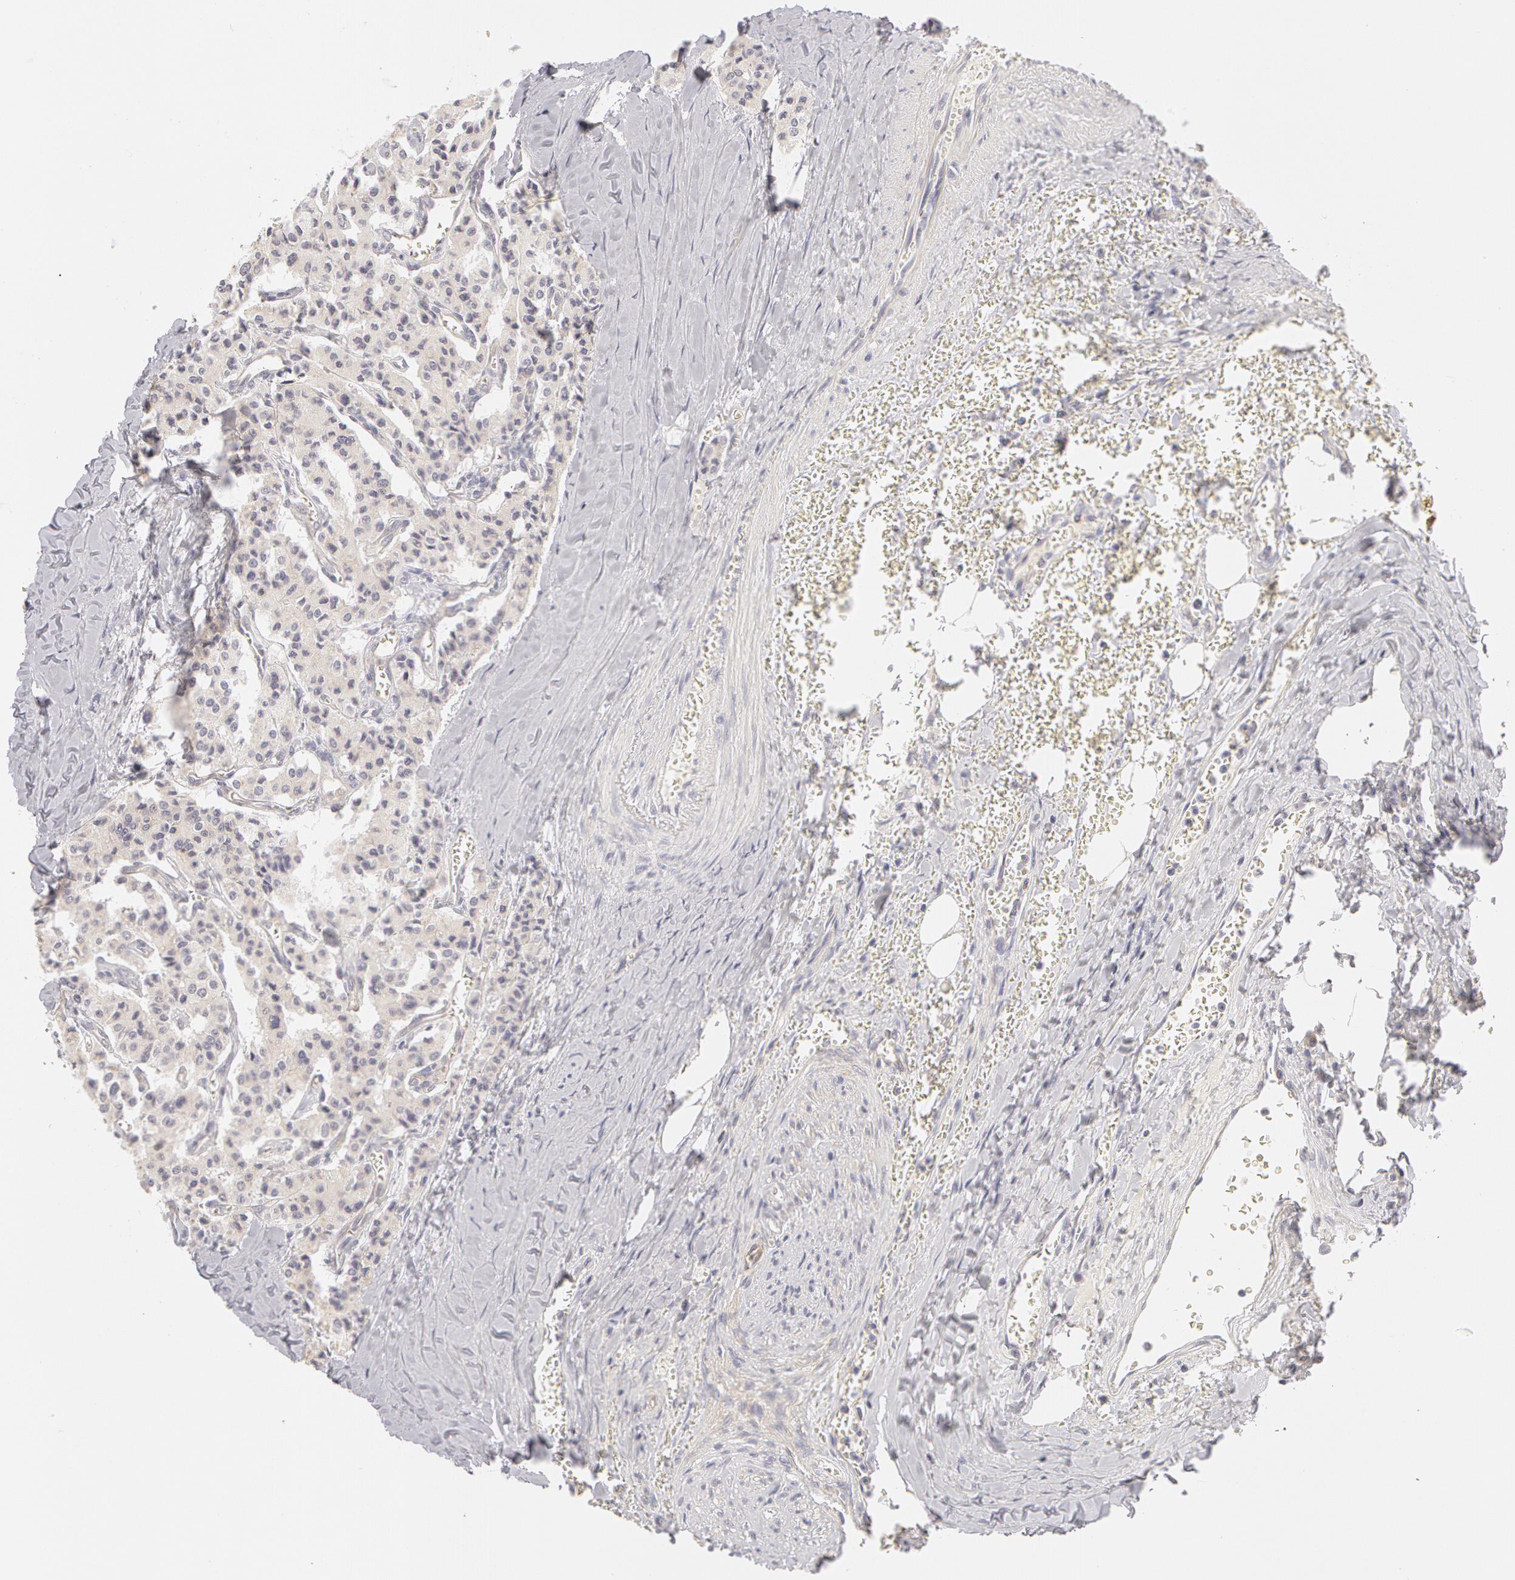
{"staining": {"intensity": "weak", "quantity": "25%-75%", "location": "cytoplasmic/membranous"}, "tissue": "carcinoid", "cell_type": "Tumor cells", "image_type": "cancer", "snomed": [{"axis": "morphology", "description": "Carcinoid, malignant, NOS"}, {"axis": "topography", "description": "Bronchus"}], "caption": "A photomicrograph showing weak cytoplasmic/membranous positivity in about 25%-75% of tumor cells in carcinoid, as visualized by brown immunohistochemical staining.", "gene": "ABCB1", "patient": {"sex": "male", "age": 55}}